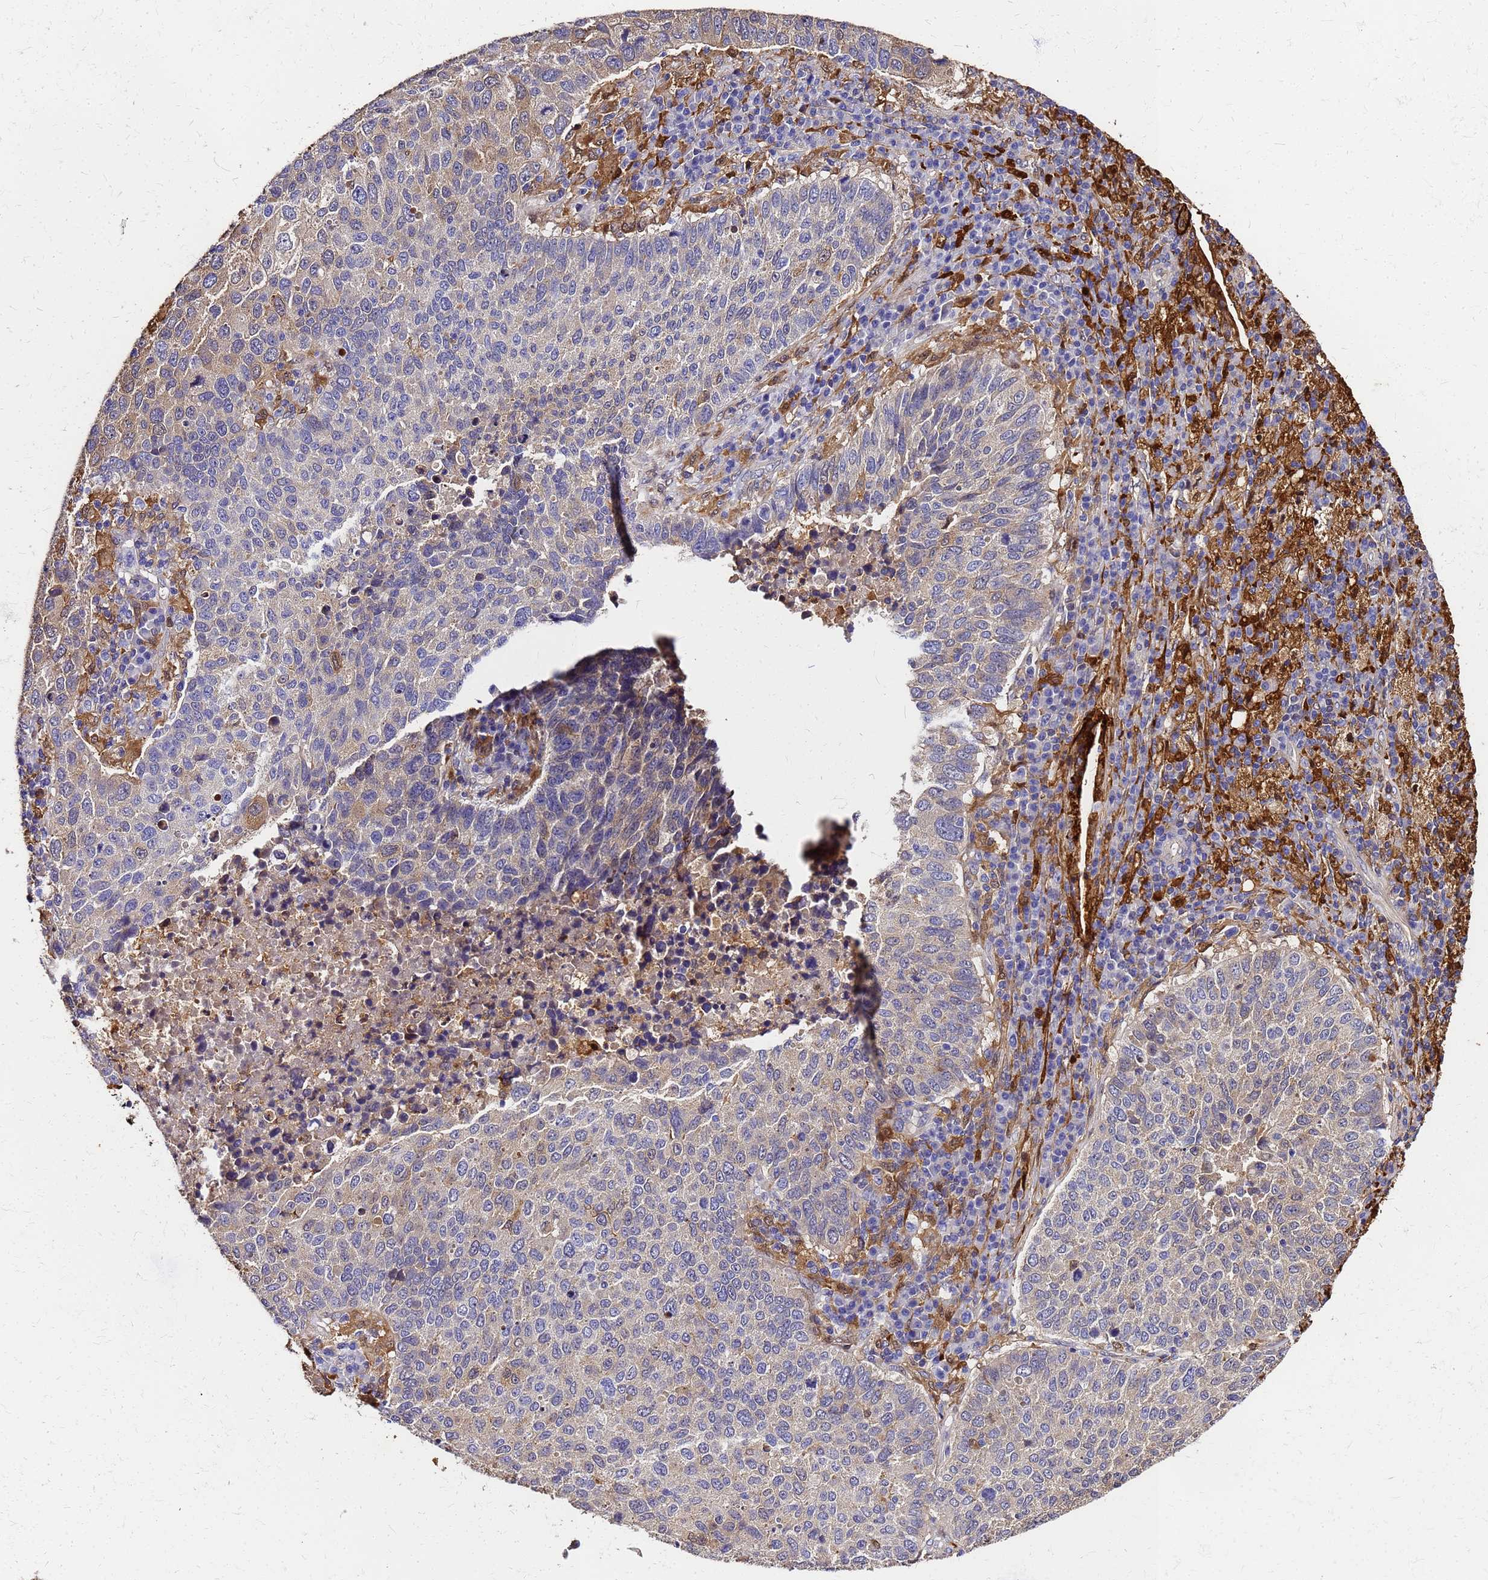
{"staining": {"intensity": "moderate", "quantity": "<25%", "location": "cytoplasmic/membranous"}, "tissue": "lung cancer", "cell_type": "Tumor cells", "image_type": "cancer", "snomed": [{"axis": "morphology", "description": "Squamous cell carcinoma, NOS"}, {"axis": "topography", "description": "Lung"}], "caption": "A brown stain highlights moderate cytoplasmic/membranous staining of a protein in lung squamous cell carcinoma tumor cells.", "gene": "S100A11", "patient": {"sex": "male", "age": 73}}